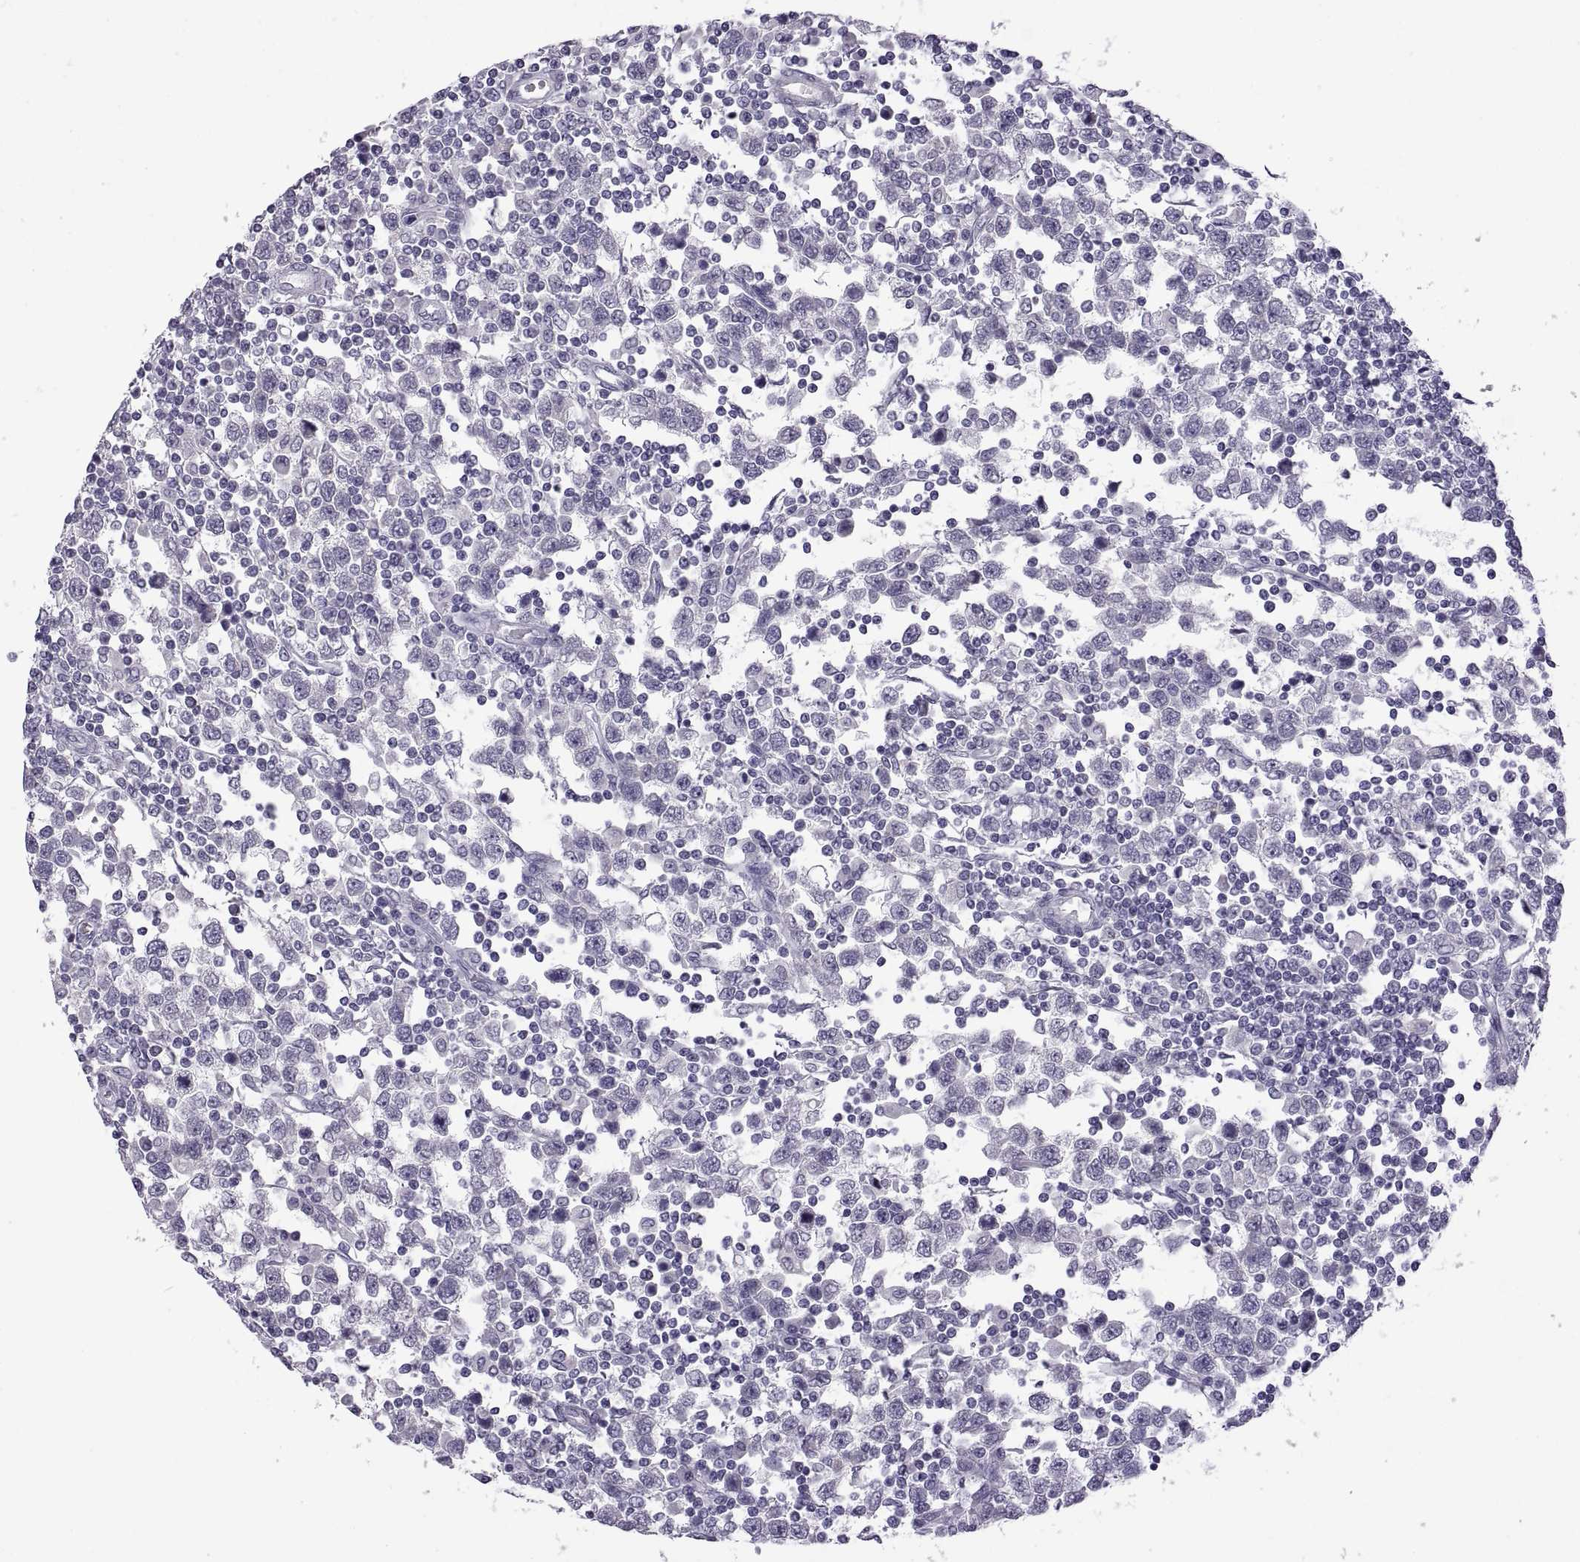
{"staining": {"intensity": "negative", "quantity": "none", "location": "none"}, "tissue": "testis cancer", "cell_type": "Tumor cells", "image_type": "cancer", "snomed": [{"axis": "morphology", "description": "Seminoma, NOS"}, {"axis": "topography", "description": "Testis"}], "caption": "Human testis cancer (seminoma) stained for a protein using immunohistochemistry exhibits no expression in tumor cells.", "gene": "RDM1", "patient": {"sex": "male", "age": 34}}